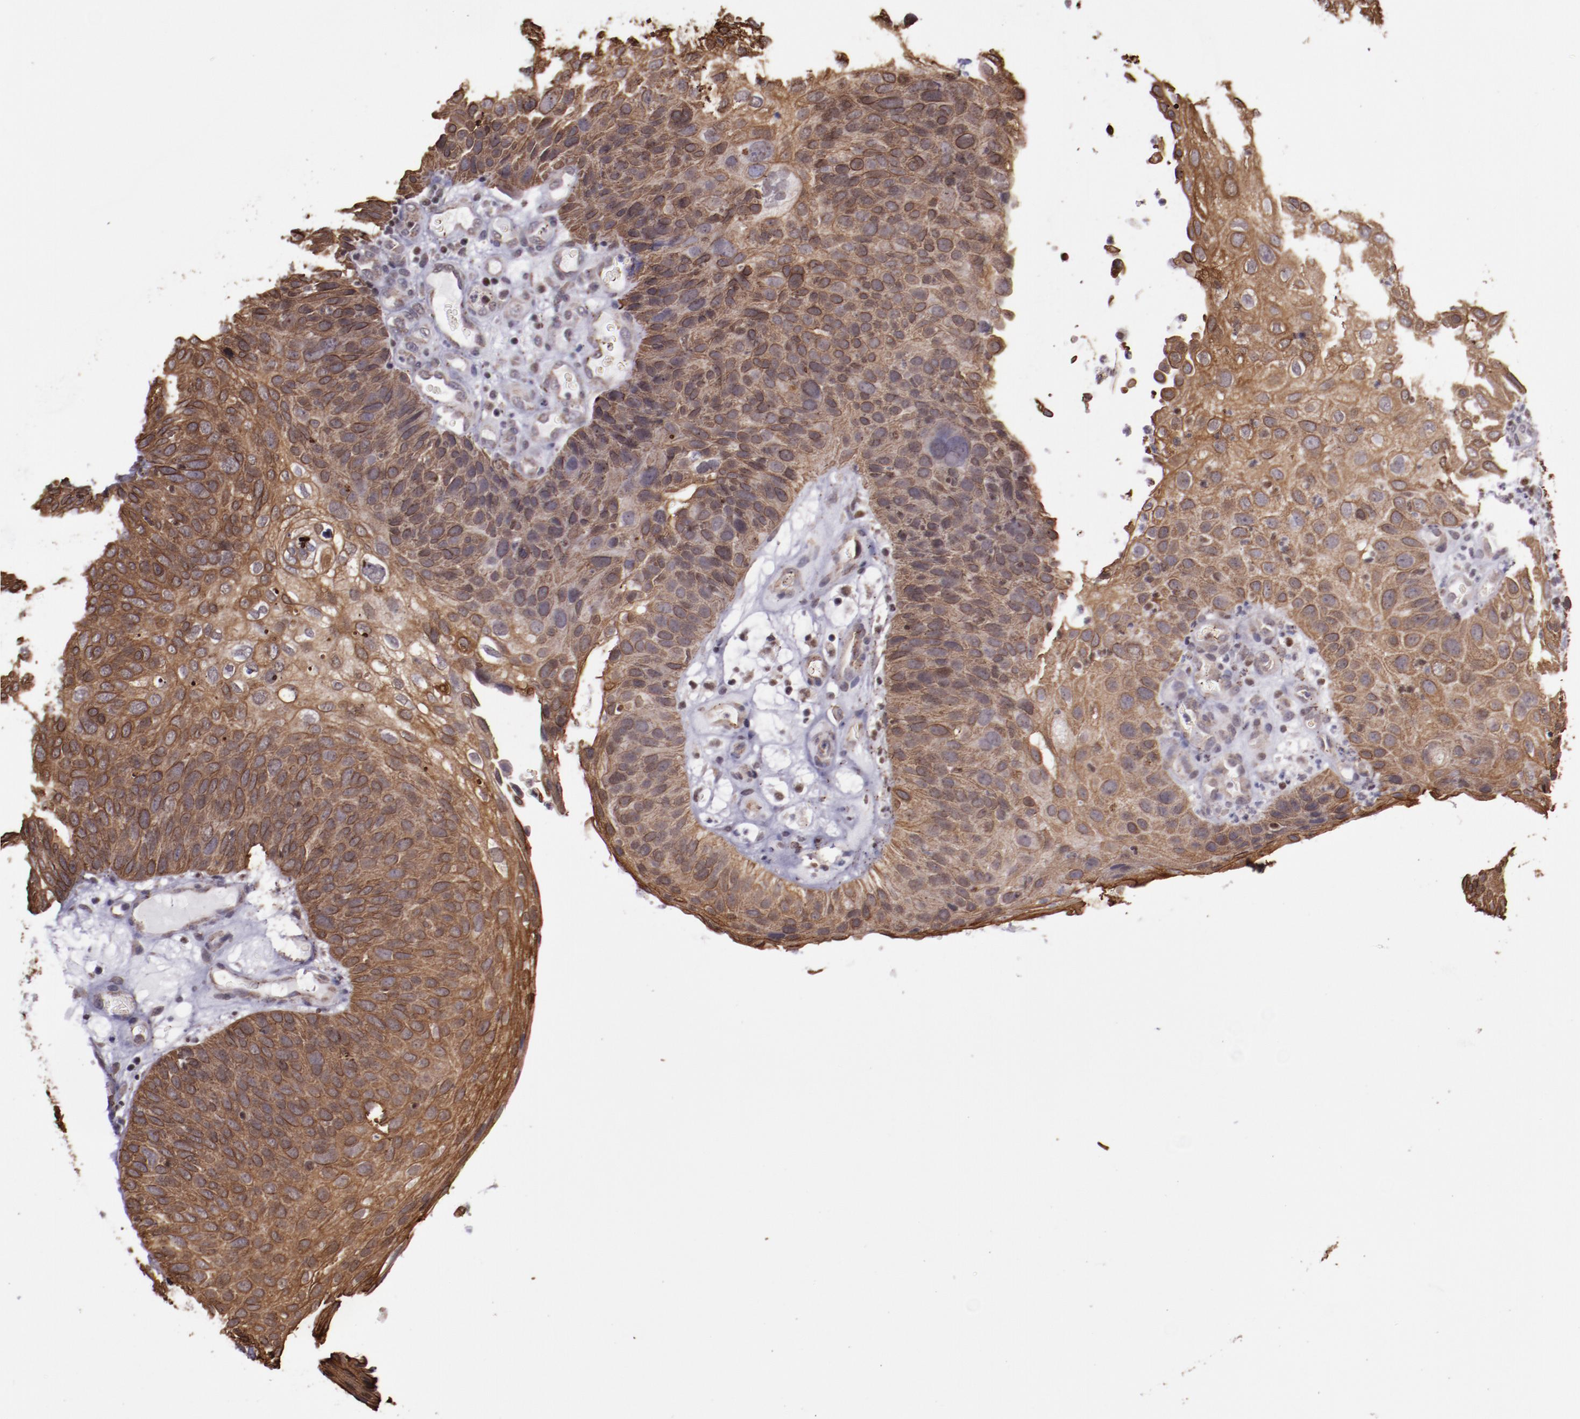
{"staining": {"intensity": "moderate", "quantity": ">75%", "location": "cytoplasmic/membranous"}, "tissue": "skin cancer", "cell_type": "Tumor cells", "image_type": "cancer", "snomed": [{"axis": "morphology", "description": "Squamous cell carcinoma, NOS"}, {"axis": "topography", "description": "Skin"}], "caption": "IHC staining of skin cancer, which exhibits medium levels of moderate cytoplasmic/membranous expression in about >75% of tumor cells indicating moderate cytoplasmic/membranous protein positivity. The staining was performed using DAB (3,3'-diaminobenzidine) (brown) for protein detection and nuclei were counterstained in hematoxylin (blue).", "gene": "ELF1", "patient": {"sex": "male", "age": 87}}